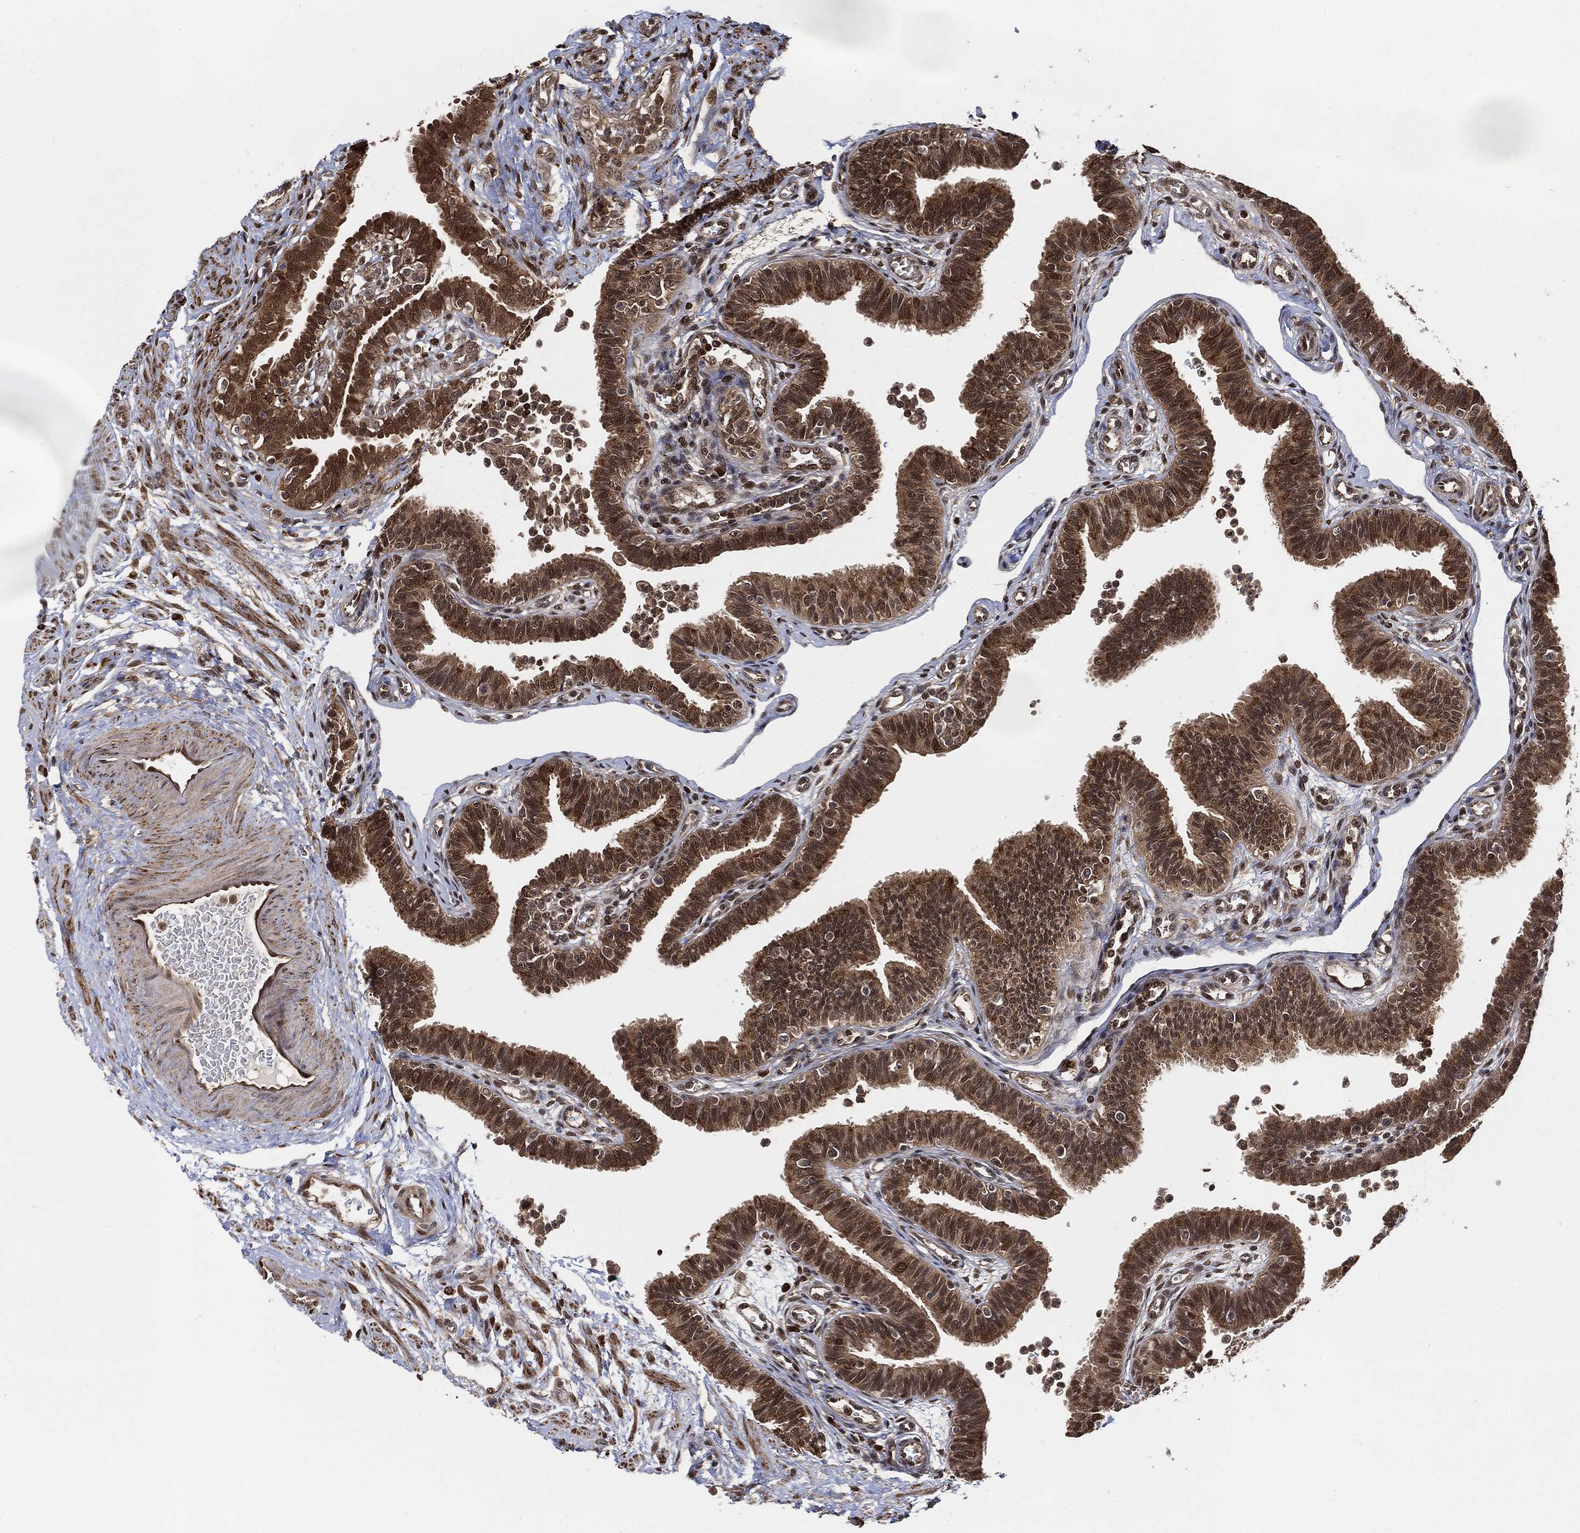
{"staining": {"intensity": "moderate", "quantity": ">75%", "location": "cytoplasmic/membranous"}, "tissue": "fallopian tube", "cell_type": "Glandular cells", "image_type": "normal", "snomed": [{"axis": "morphology", "description": "Normal tissue, NOS"}, {"axis": "topography", "description": "Fallopian tube"}], "caption": "A high-resolution histopathology image shows IHC staining of benign fallopian tube, which shows moderate cytoplasmic/membranous positivity in approximately >75% of glandular cells.", "gene": "CUTA", "patient": {"sex": "female", "age": 36}}